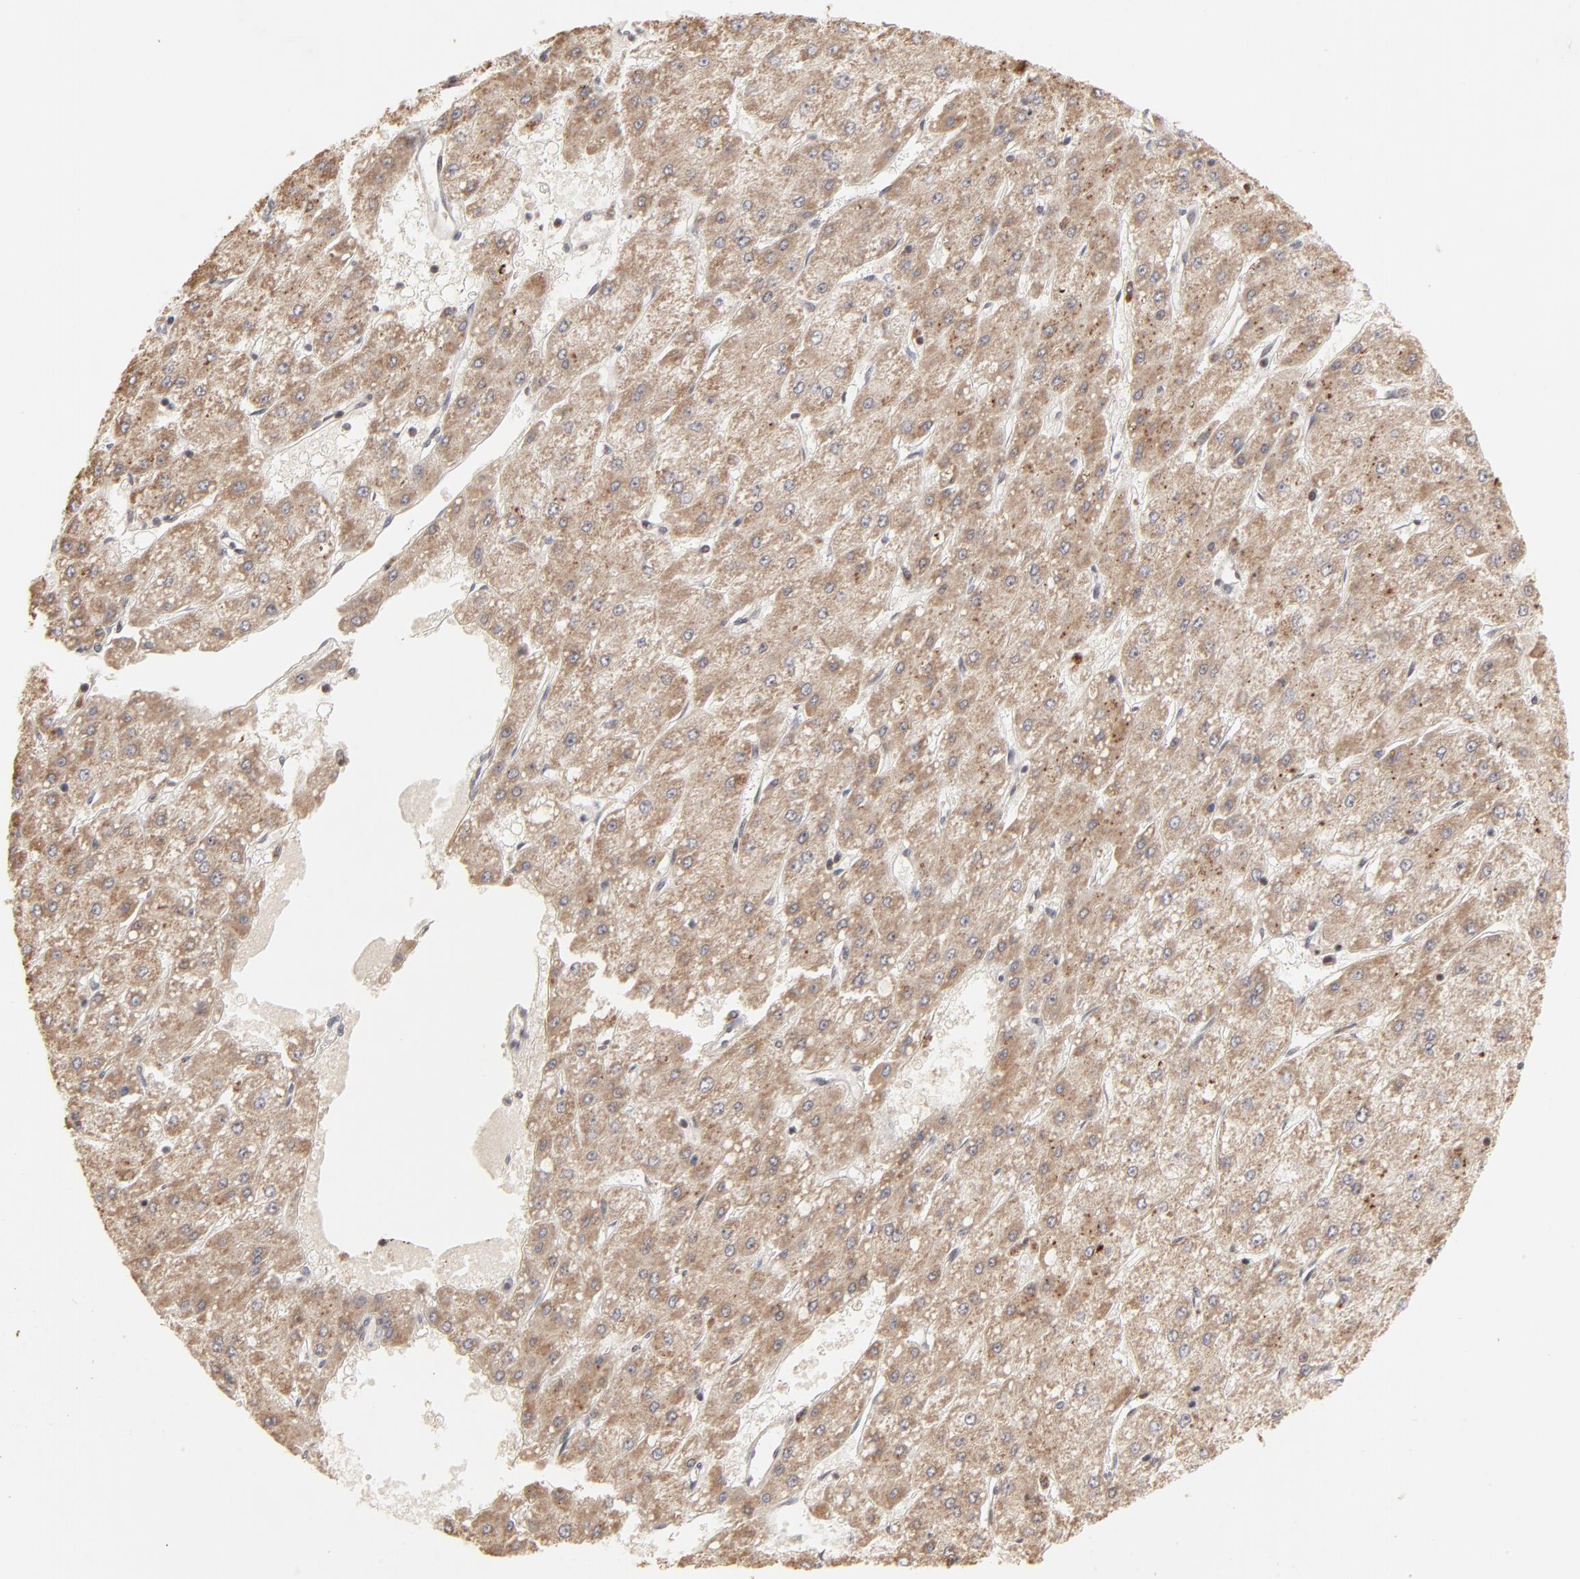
{"staining": {"intensity": "weak", "quantity": ">75%", "location": "cytoplasmic/membranous"}, "tissue": "liver cancer", "cell_type": "Tumor cells", "image_type": "cancer", "snomed": [{"axis": "morphology", "description": "Carcinoma, Hepatocellular, NOS"}, {"axis": "topography", "description": "Liver"}], "caption": "Liver hepatocellular carcinoma stained with immunohistochemistry (IHC) displays weak cytoplasmic/membranous positivity in approximately >75% of tumor cells. The staining is performed using DAB (3,3'-diaminobenzidine) brown chromogen to label protein expression. The nuclei are counter-stained blue using hematoxylin.", "gene": "ARIH1", "patient": {"sex": "female", "age": 52}}